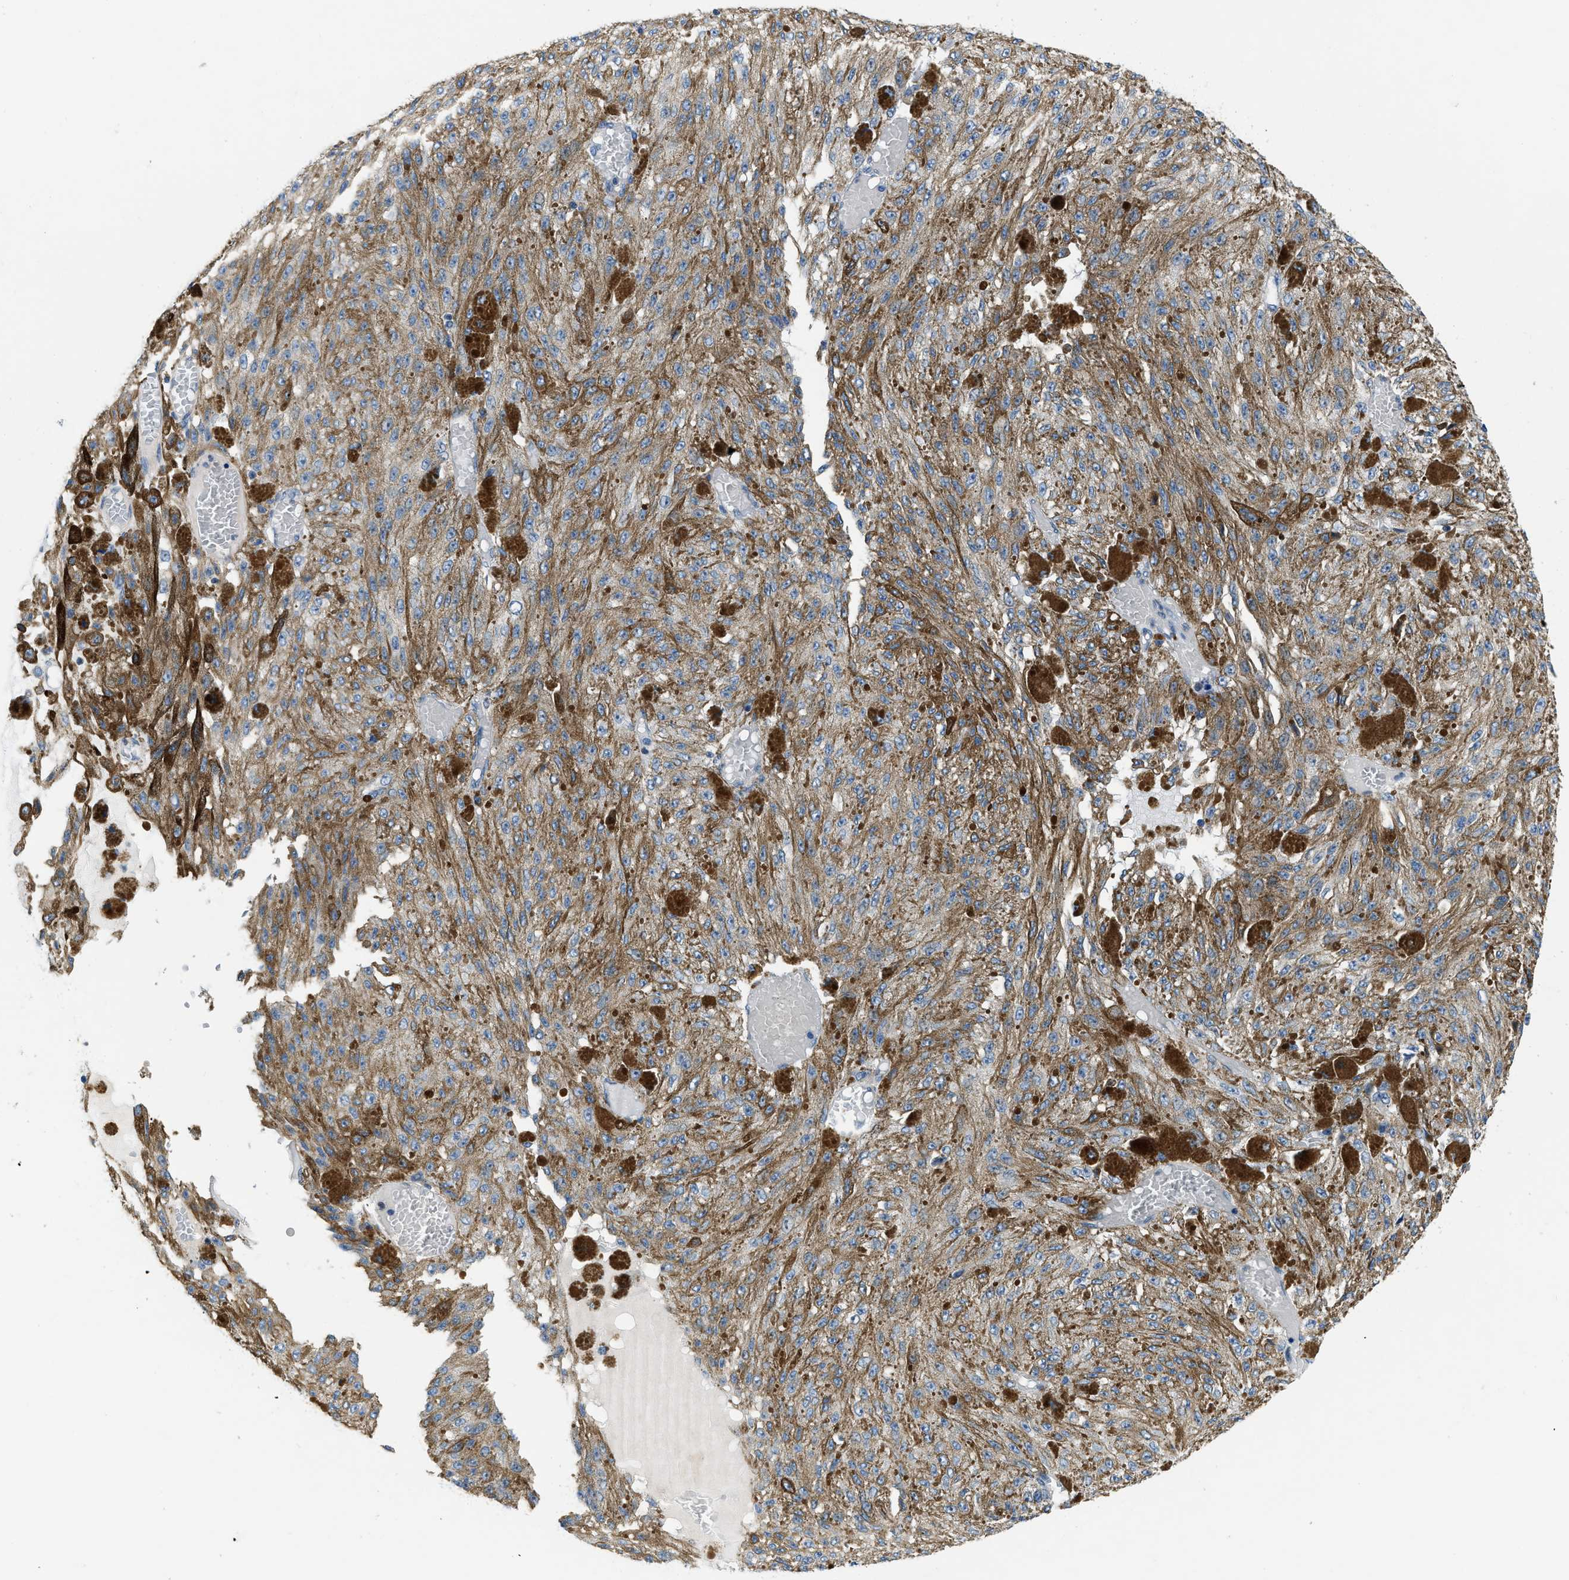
{"staining": {"intensity": "moderate", "quantity": ">75%", "location": "cytoplasmic/membranous"}, "tissue": "melanoma", "cell_type": "Tumor cells", "image_type": "cancer", "snomed": [{"axis": "morphology", "description": "Malignant melanoma, NOS"}, {"axis": "topography", "description": "Other"}], "caption": "This is an image of immunohistochemistry staining of malignant melanoma, which shows moderate expression in the cytoplasmic/membranous of tumor cells.", "gene": "FDCSP", "patient": {"sex": "male", "age": 79}}